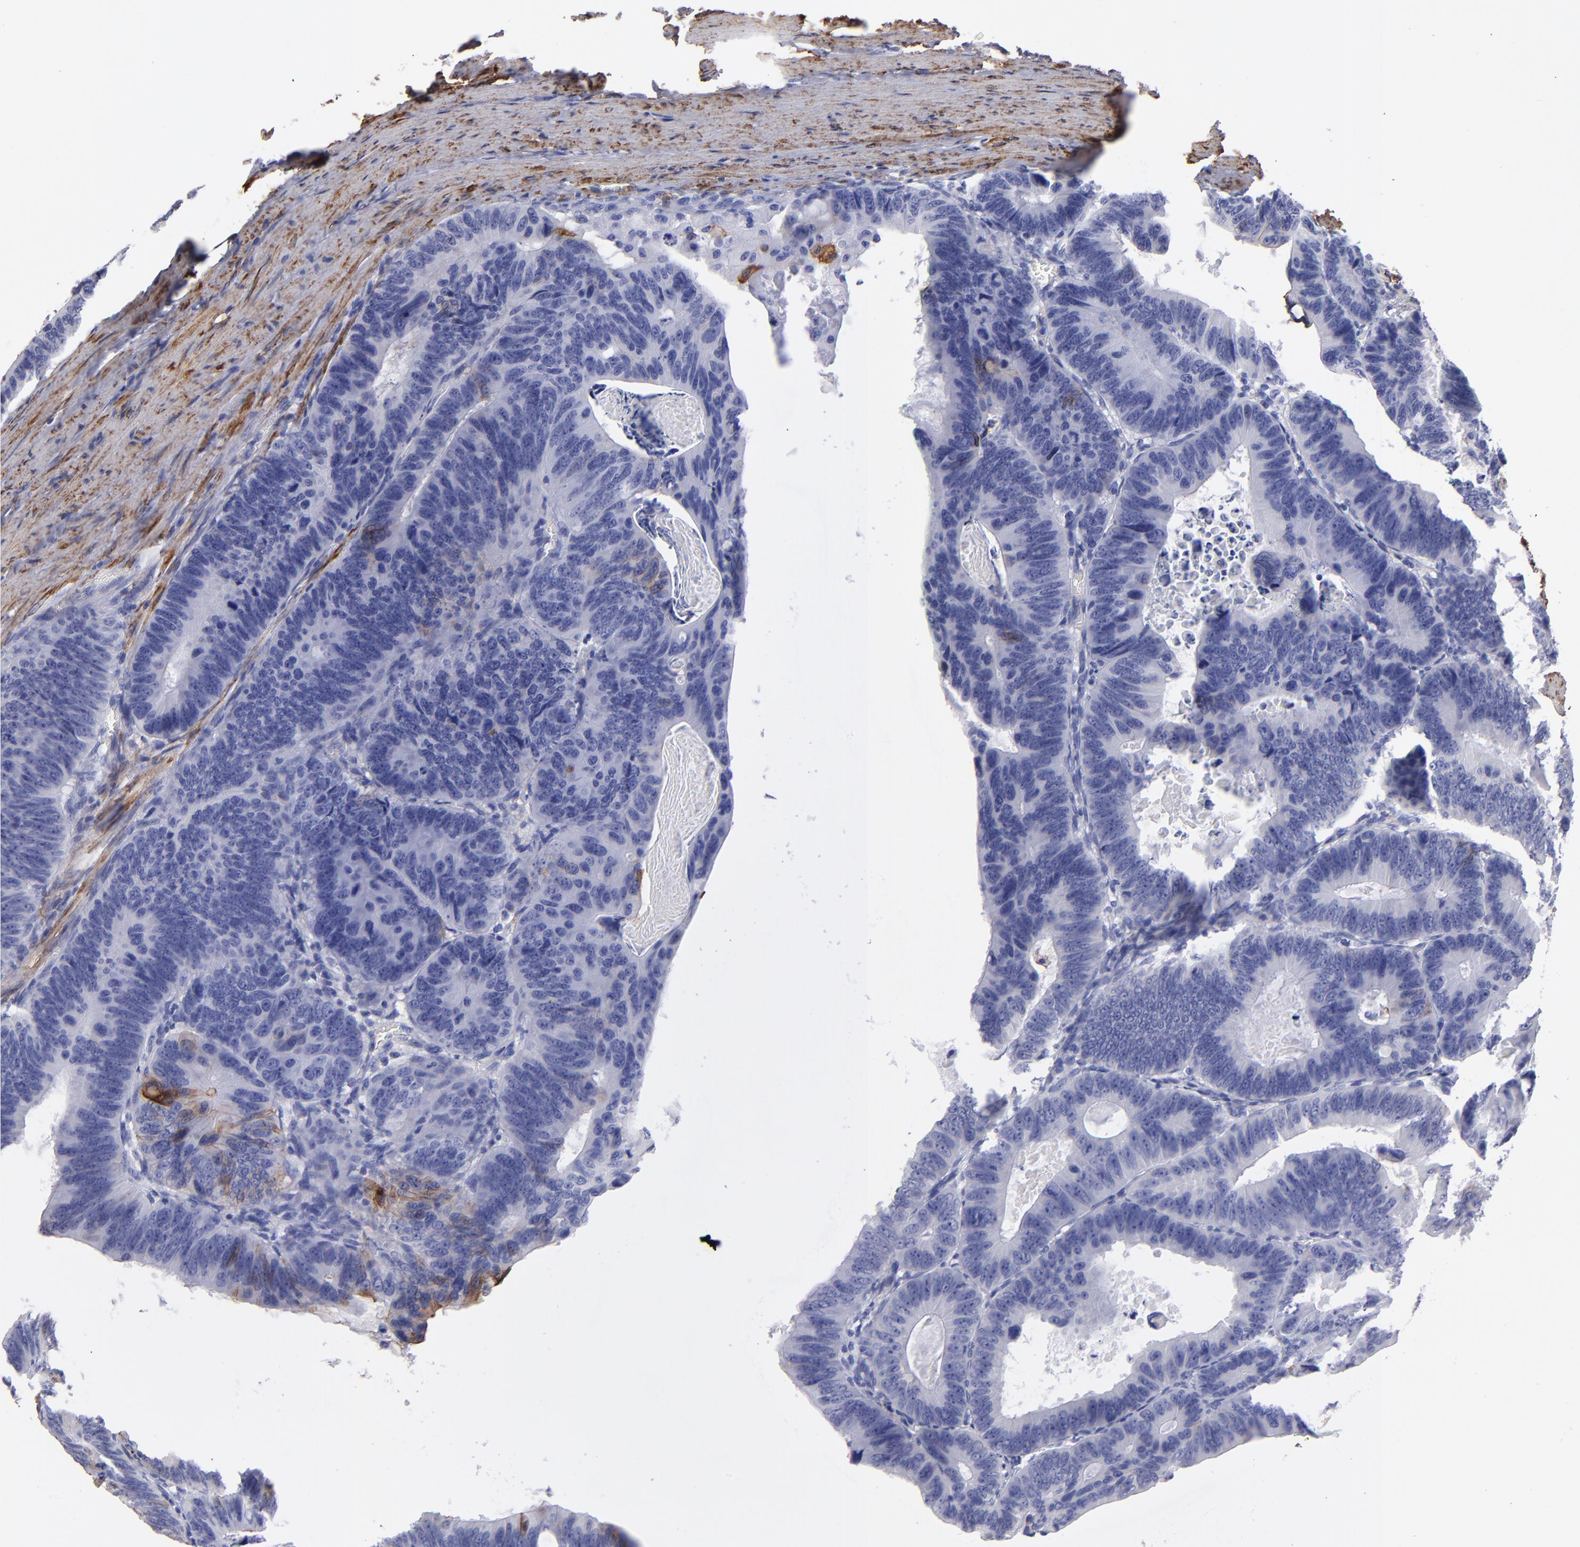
{"staining": {"intensity": "moderate", "quantity": "<25%", "location": "cytoplasmic/membranous"}, "tissue": "colorectal cancer", "cell_type": "Tumor cells", "image_type": "cancer", "snomed": [{"axis": "morphology", "description": "Adenocarcinoma, NOS"}, {"axis": "topography", "description": "Colon"}], "caption": "Colorectal adenocarcinoma tissue reveals moderate cytoplasmic/membranous positivity in approximately <25% of tumor cells, visualized by immunohistochemistry.", "gene": "AHNAK2", "patient": {"sex": "female", "age": 55}}